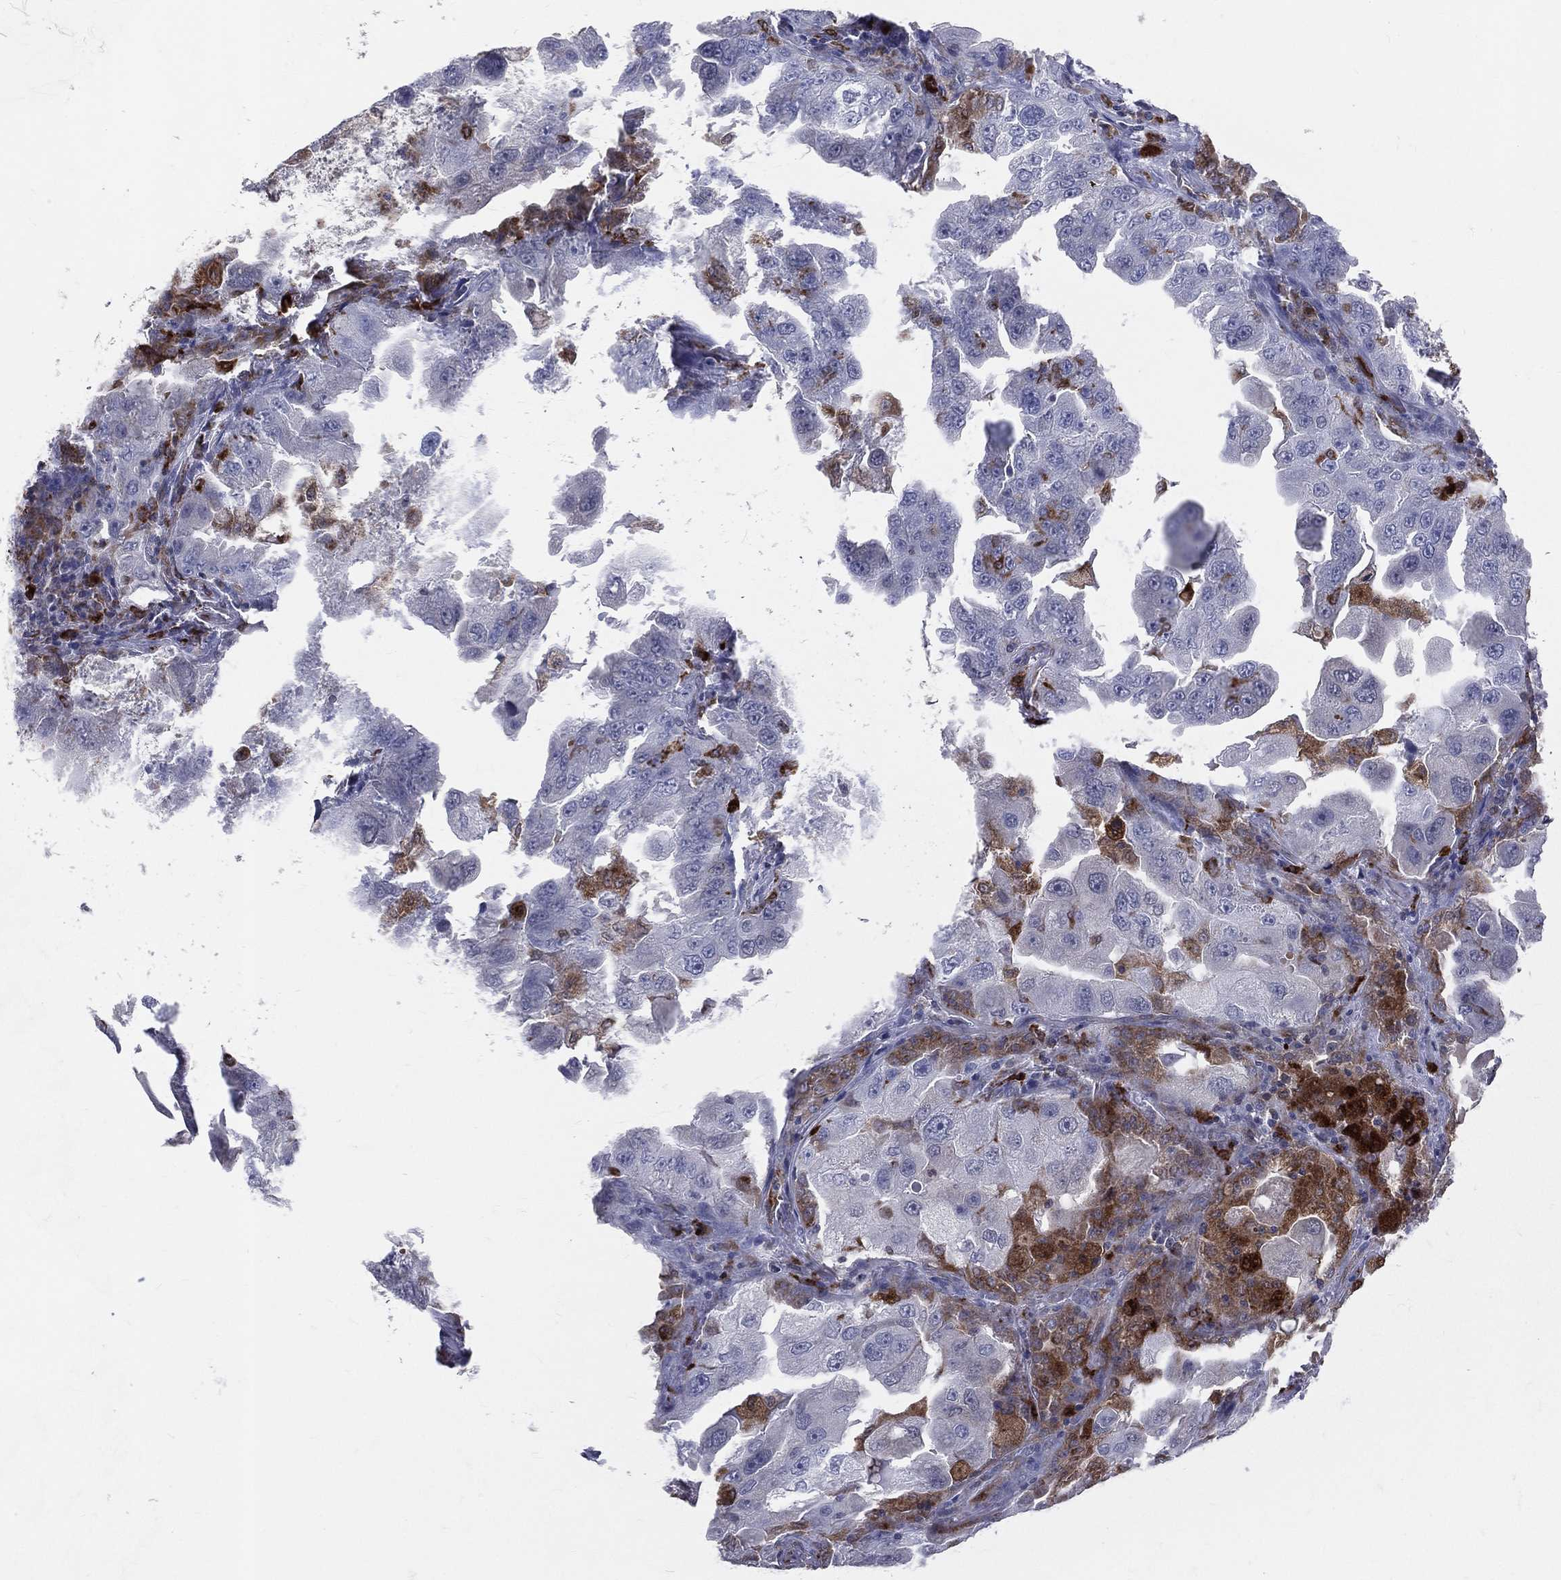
{"staining": {"intensity": "moderate", "quantity": "<25%", "location": "cytoplasmic/membranous"}, "tissue": "lung cancer", "cell_type": "Tumor cells", "image_type": "cancer", "snomed": [{"axis": "morphology", "description": "Adenocarcinoma, NOS"}, {"axis": "topography", "description": "Lung"}], "caption": "Immunohistochemistry image of neoplastic tissue: lung cancer (adenocarcinoma) stained using immunohistochemistry (IHC) reveals low levels of moderate protein expression localized specifically in the cytoplasmic/membranous of tumor cells, appearing as a cytoplasmic/membranous brown color.", "gene": "CD74", "patient": {"sex": "female", "age": 61}}